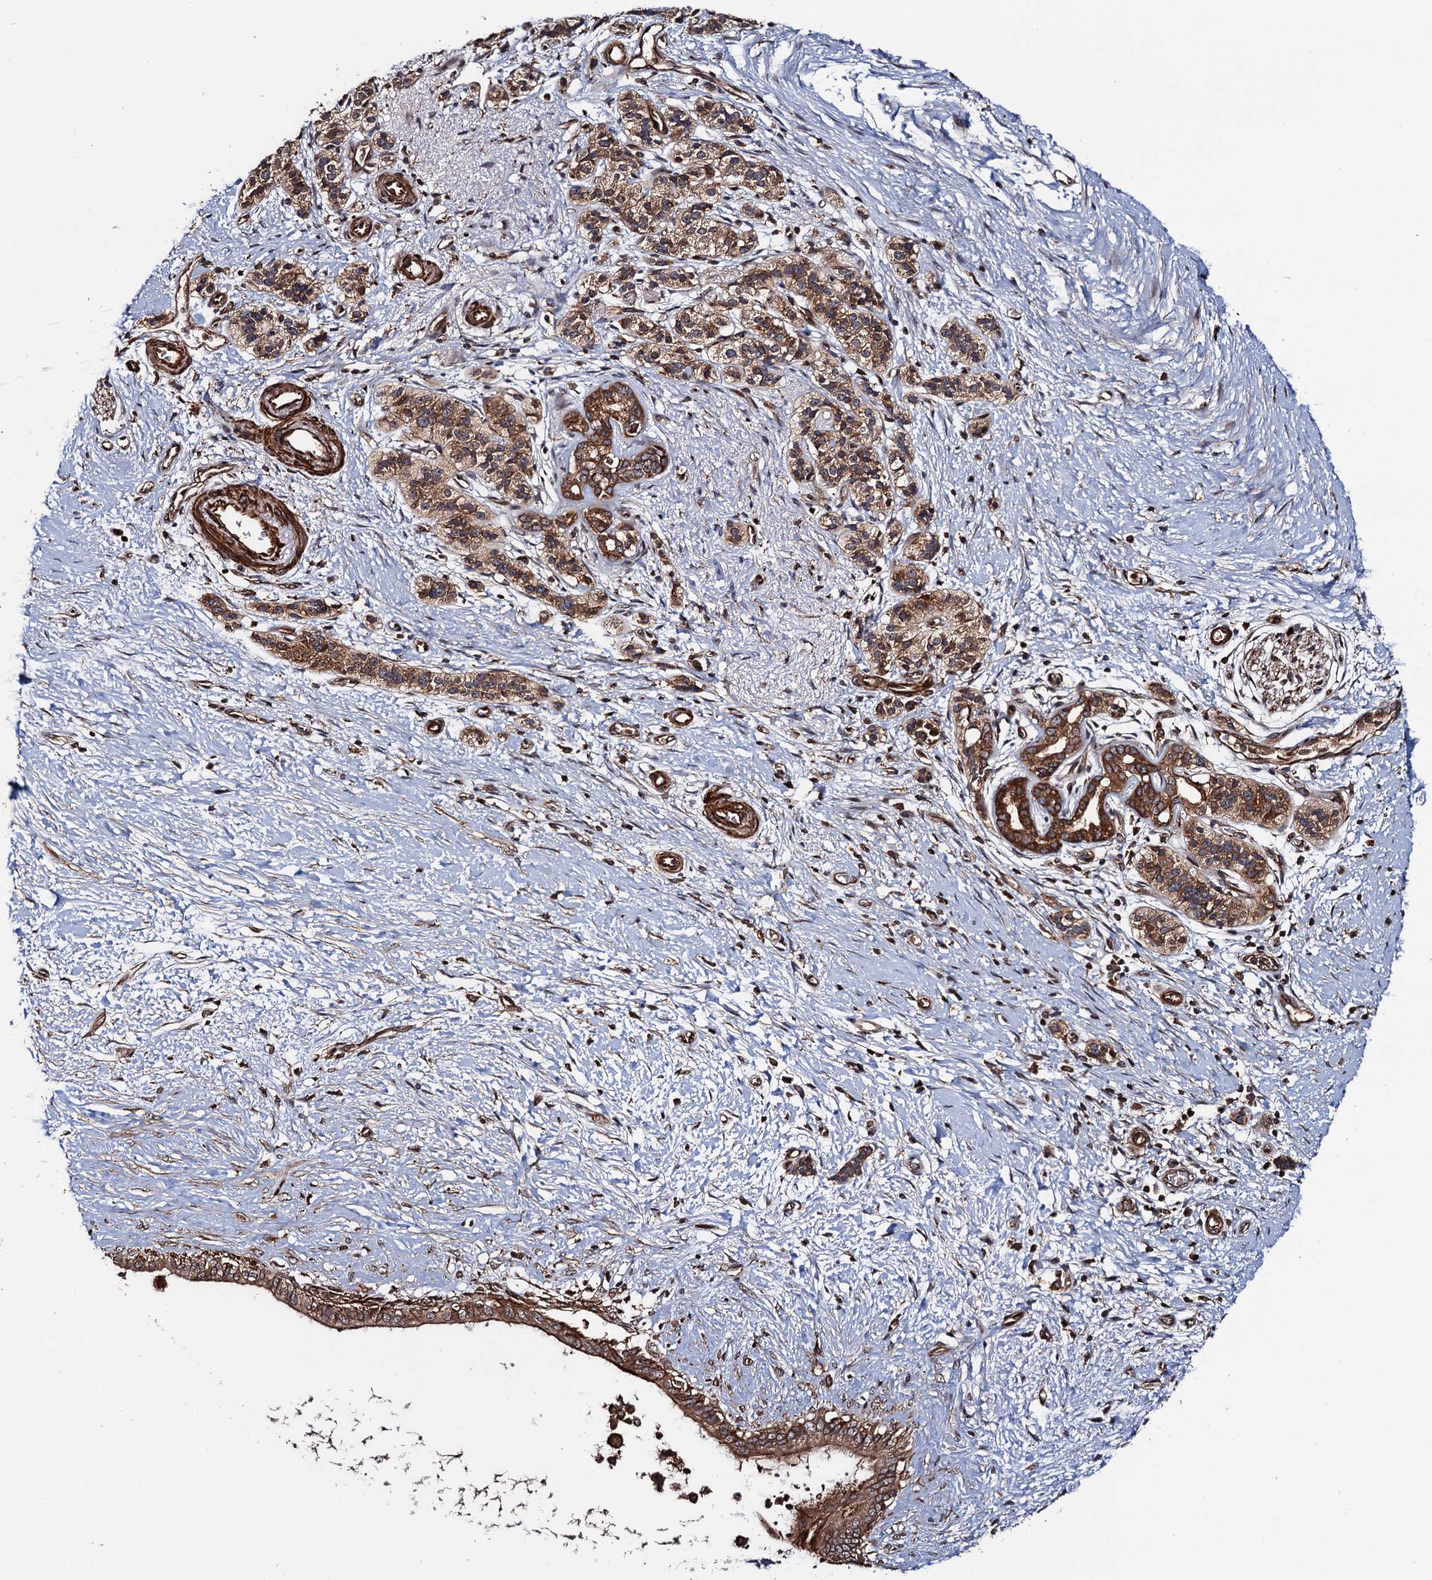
{"staining": {"intensity": "strong", "quantity": ">75%", "location": "cytoplasmic/membranous"}, "tissue": "pancreatic cancer", "cell_type": "Tumor cells", "image_type": "cancer", "snomed": [{"axis": "morphology", "description": "Adenocarcinoma, NOS"}, {"axis": "topography", "description": "Pancreas"}], "caption": "Pancreatic cancer (adenocarcinoma) stained with immunohistochemistry (IHC) reveals strong cytoplasmic/membranous expression in about >75% of tumor cells.", "gene": "BORA", "patient": {"sex": "male", "age": 50}}